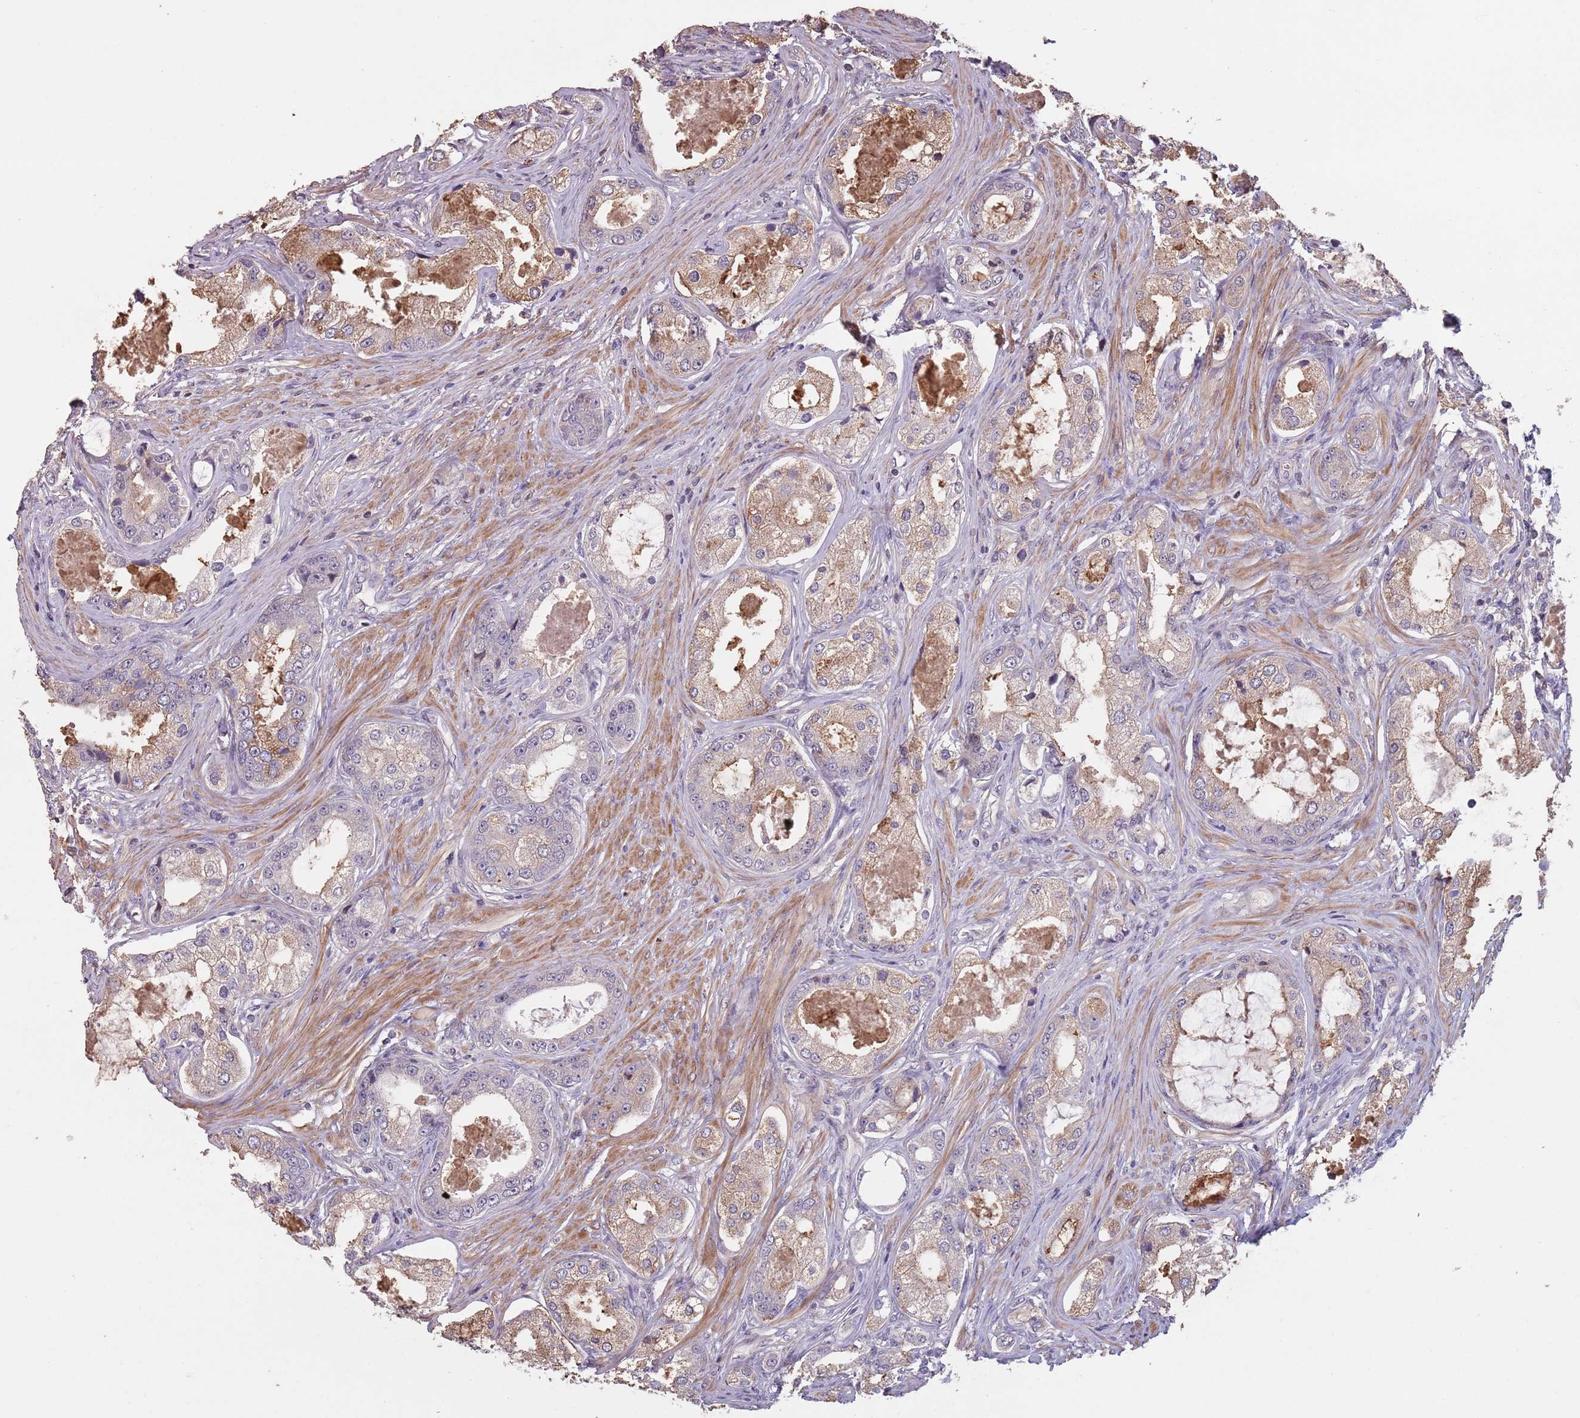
{"staining": {"intensity": "moderate", "quantity": "<25%", "location": "cytoplasmic/membranous"}, "tissue": "prostate cancer", "cell_type": "Tumor cells", "image_type": "cancer", "snomed": [{"axis": "morphology", "description": "Adenocarcinoma, Low grade"}, {"axis": "topography", "description": "Prostate"}], "caption": "Moderate cytoplasmic/membranous protein expression is present in approximately <25% of tumor cells in prostate adenocarcinoma (low-grade).", "gene": "MBD3L1", "patient": {"sex": "male", "age": 68}}